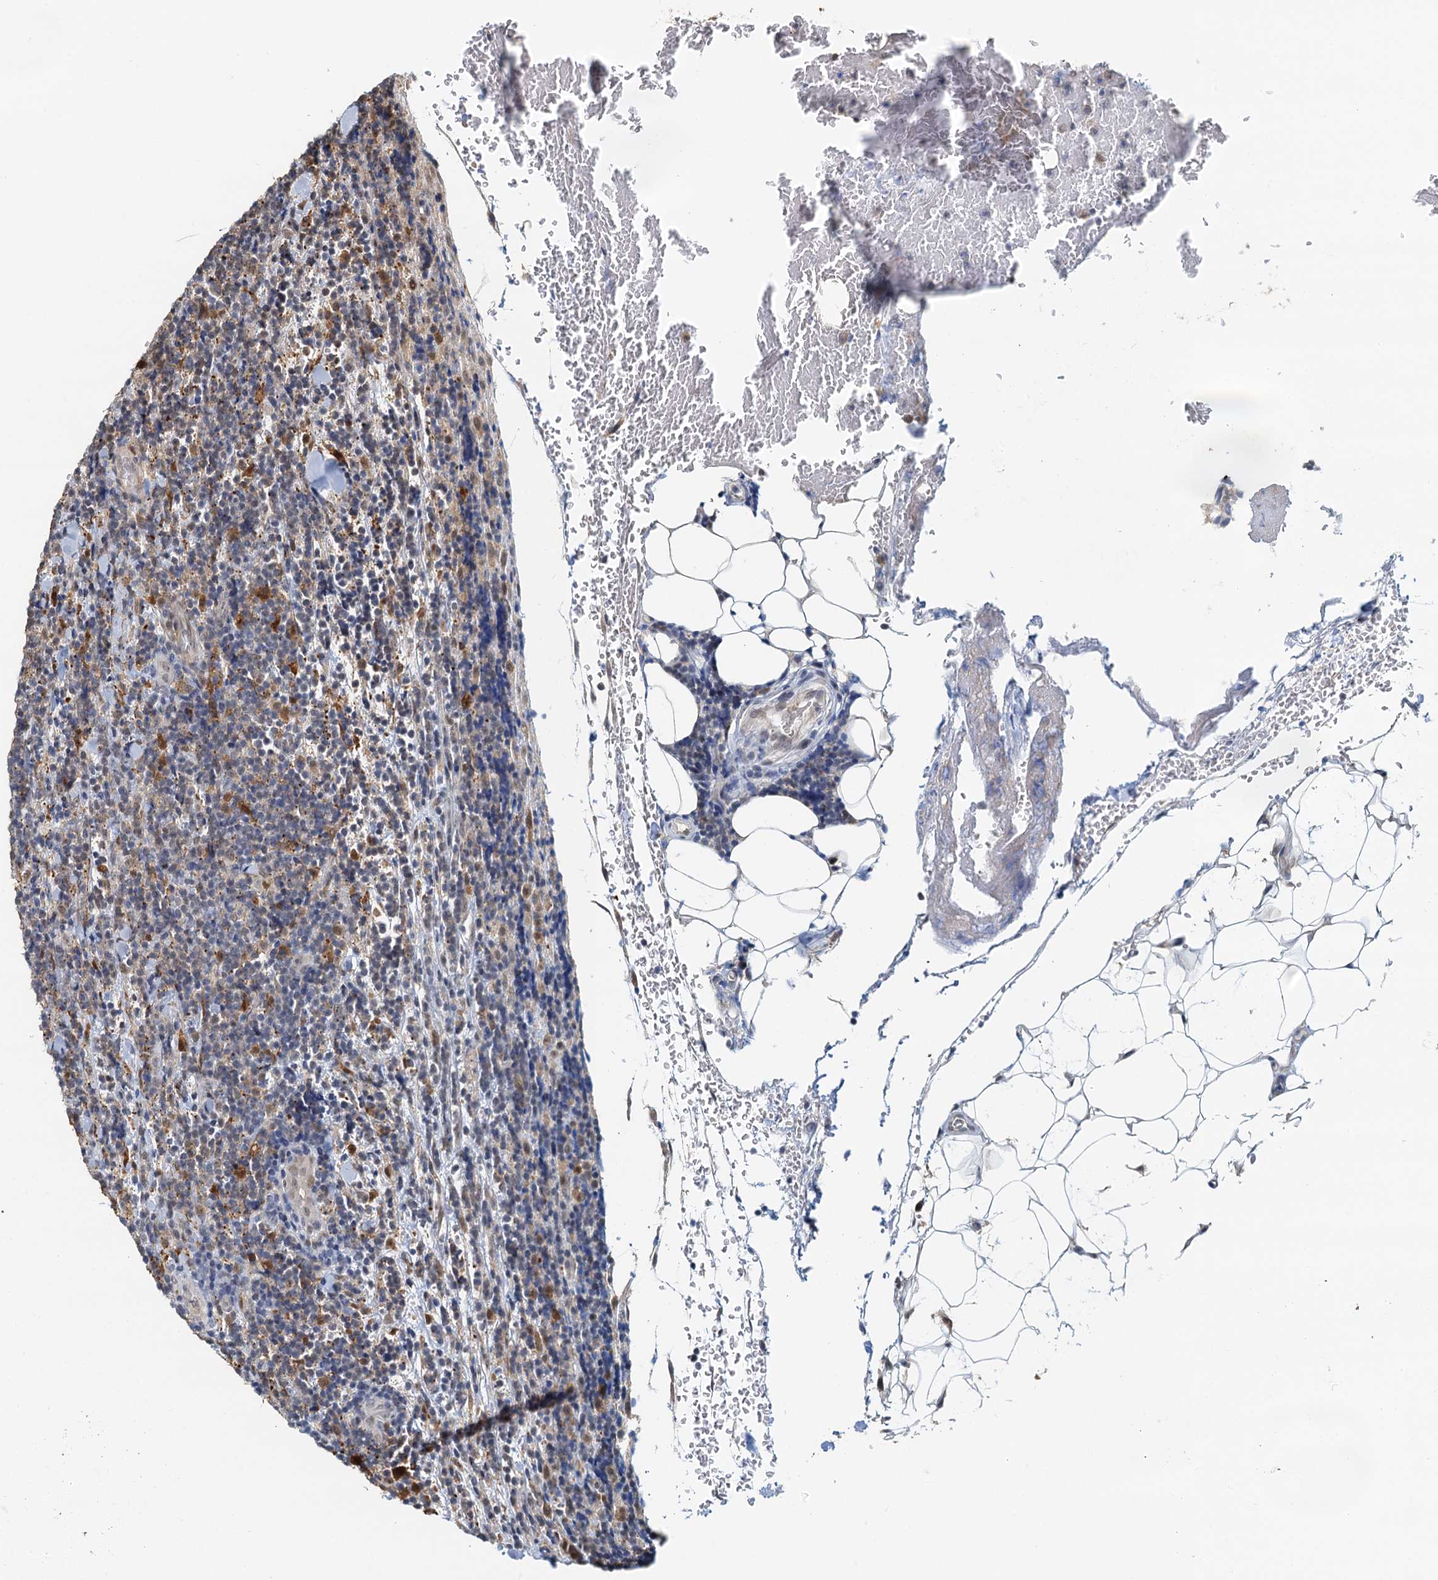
{"staining": {"intensity": "moderate", "quantity": "<25%", "location": "cytoplasmic/membranous"}, "tissue": "lymphoma", "cell_type": "Tumor cells", "image_type": "cancer", "snomed": [{"axis": "morphology", "description": "Malignant lymphoma, non-Hodgkin's type, Low grade"}, {"axis": "topography", "description": "Lymph node"}], "caption": "Immunohistochemistry (IHC) (DAB (3,3'-diaminobenzidine)) staining of human lymphoma displays moderate cytoplasmic/membranous protein staining in about <25% of tumor cells. Nuclei are stained in blue.", "gene": "SPINDOC", "patient": {"sex": "male", "age": 66}}